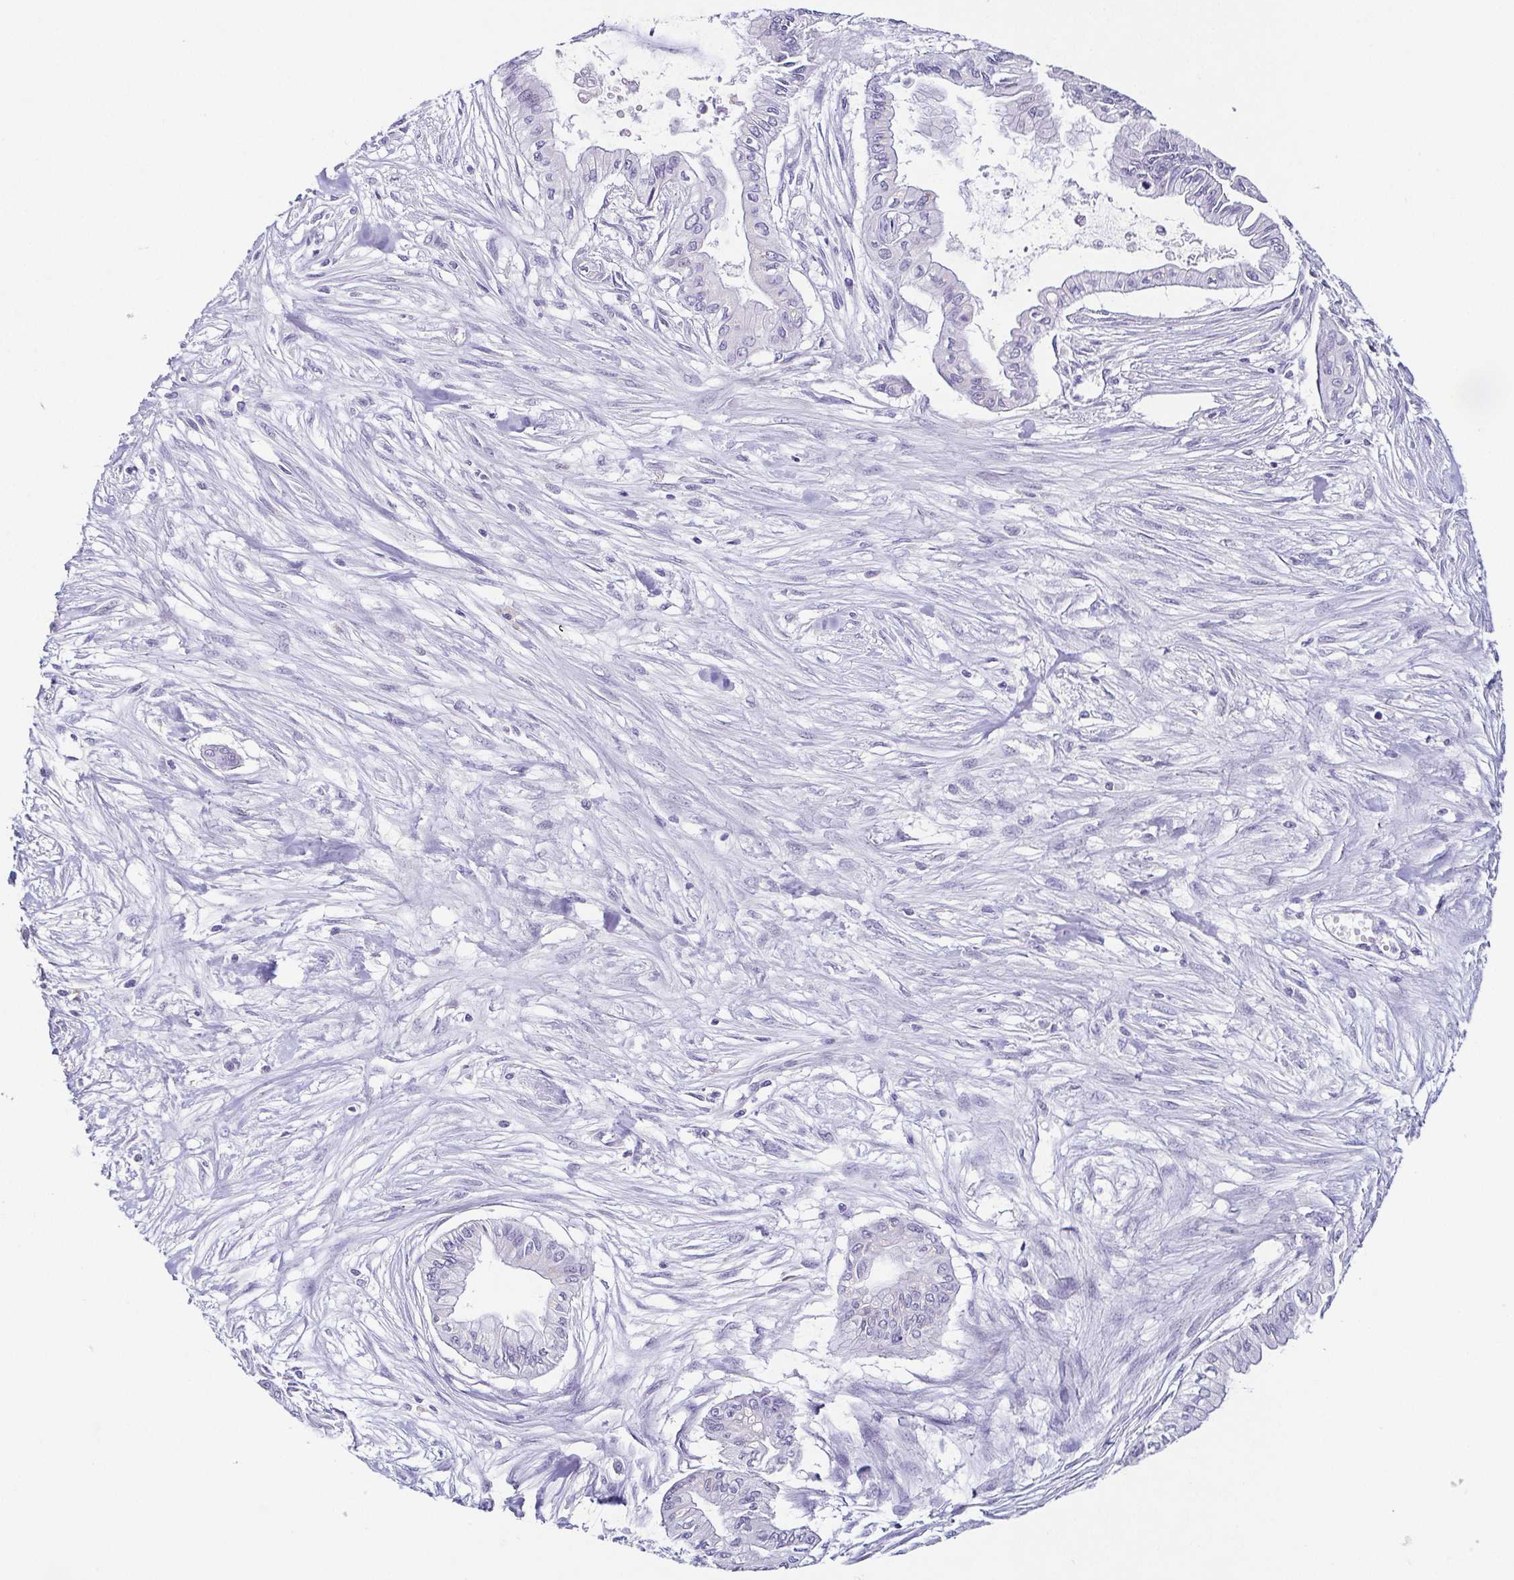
{"staining": {"intensity": "negative", "quantity": "none", "location": "none"}, "tissue": "pancreatic cancer", "cell_type": "Tumor cells", "image_type": "cancer", "snomed": [{"axis": "morphology", "description": "Adenocarcinoma, NOS"}, {"axis": "topography", "description": "Pancreas"}], "caption": "A histopathology image of human pancreatic adenocarcinoma is negative for staining in tumor cells. The staining was performed using DAB to visualize the protein expression in brown, while the nuclei were stained in blue with hematoxylin (Magnification: 20x).", "gene": "TP73", "patient": {"sex": "female", "age": 68}}